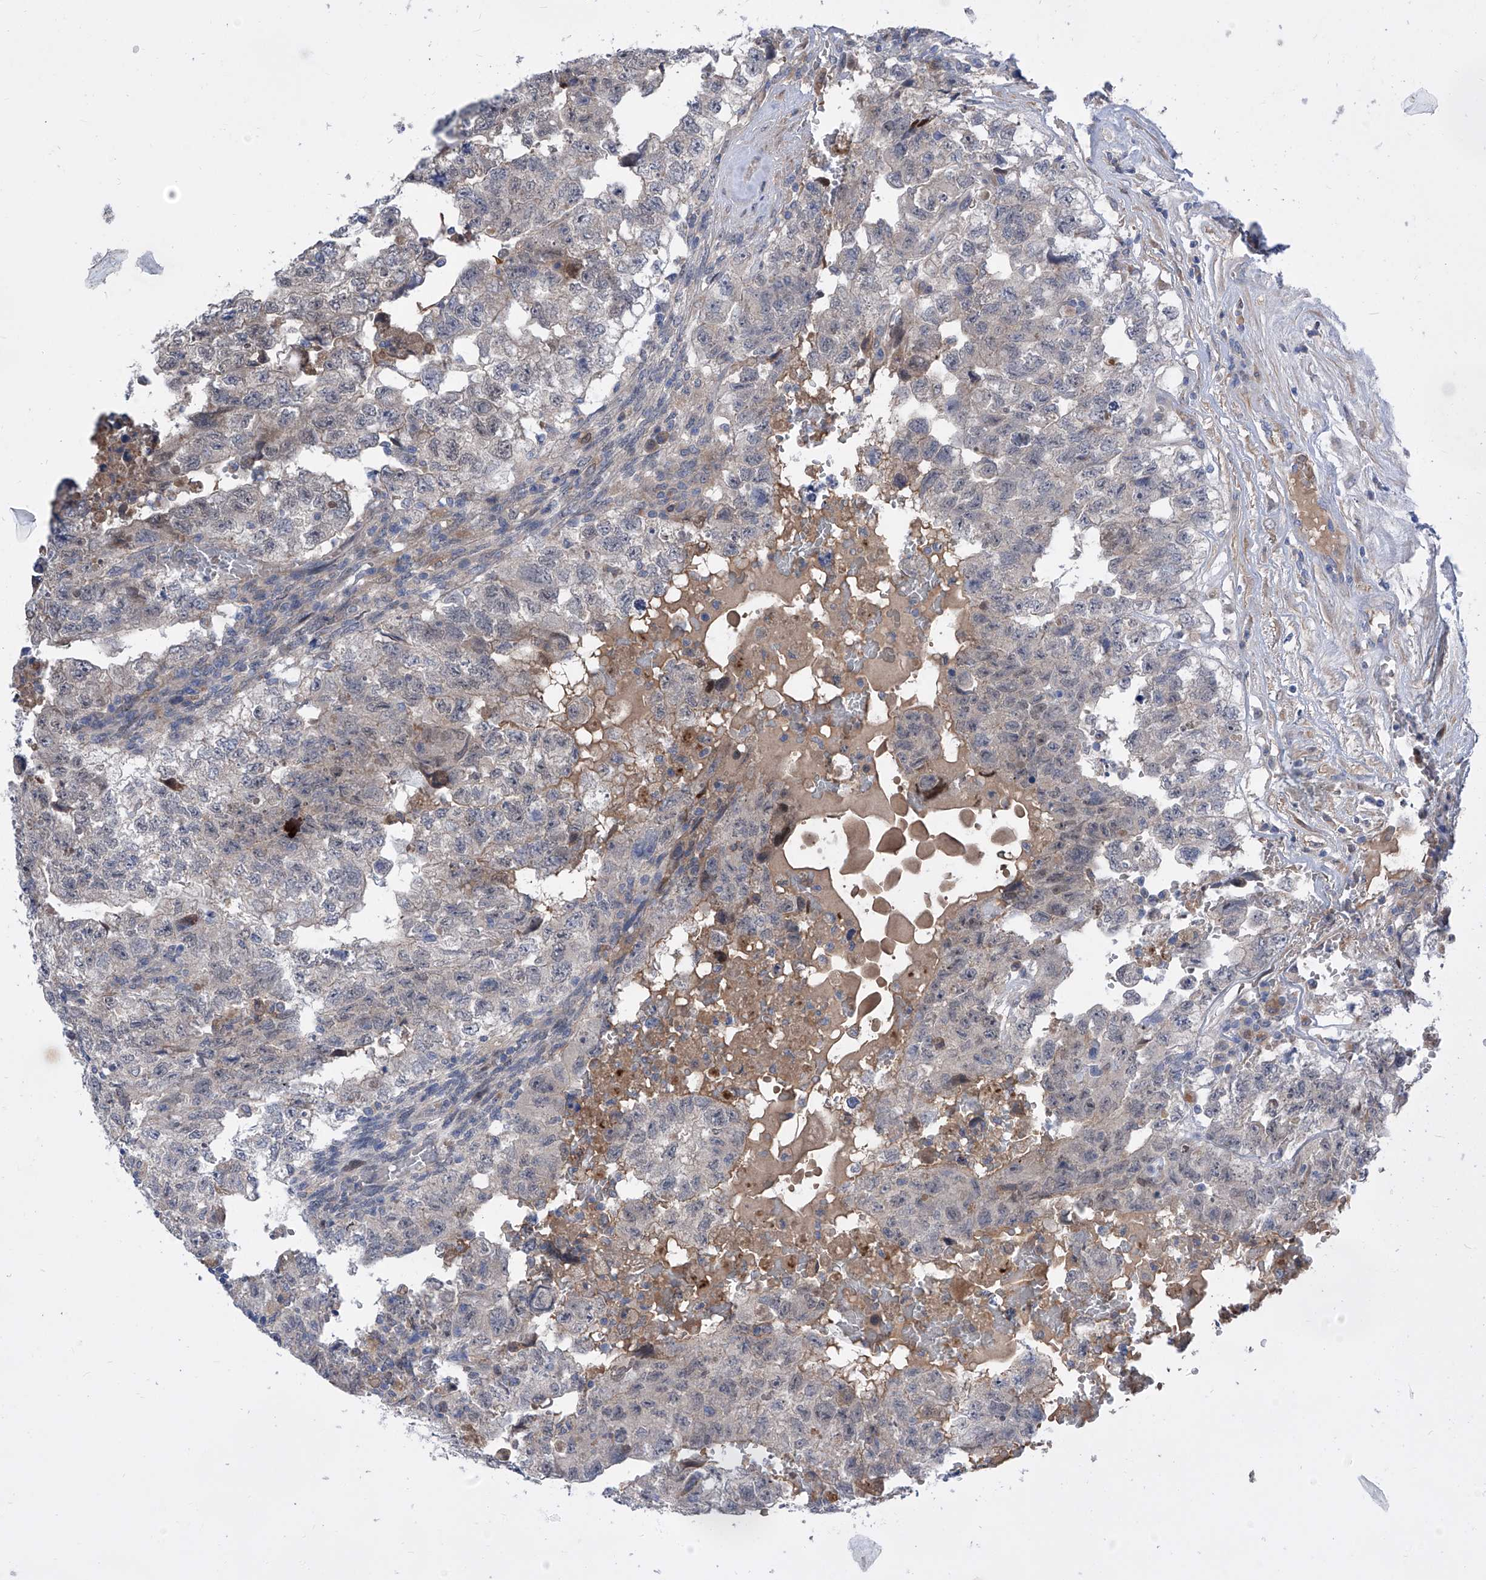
{"staining": {"intensity": "negative", "quantity": "none", "location": "none"}, "tissue": "testis cancer", "cell_type": "Tumor cells", "image_type": "cancer", "snomed": [{"axis": "morphology", "description": "Carcinoma, Embryonal, NOS"}, {"axis": "topography", "description": "Testis"}], "caption": "This histopathology image is of testis embryonal carcinoma stained with immunohistochemistry (IHC) to label a protein in brown with the nuclei are counter-stained blue. There is no staining in tumor cells.", "gene": "SRBD1", "patient": {"sex": "male", "age": 36}}